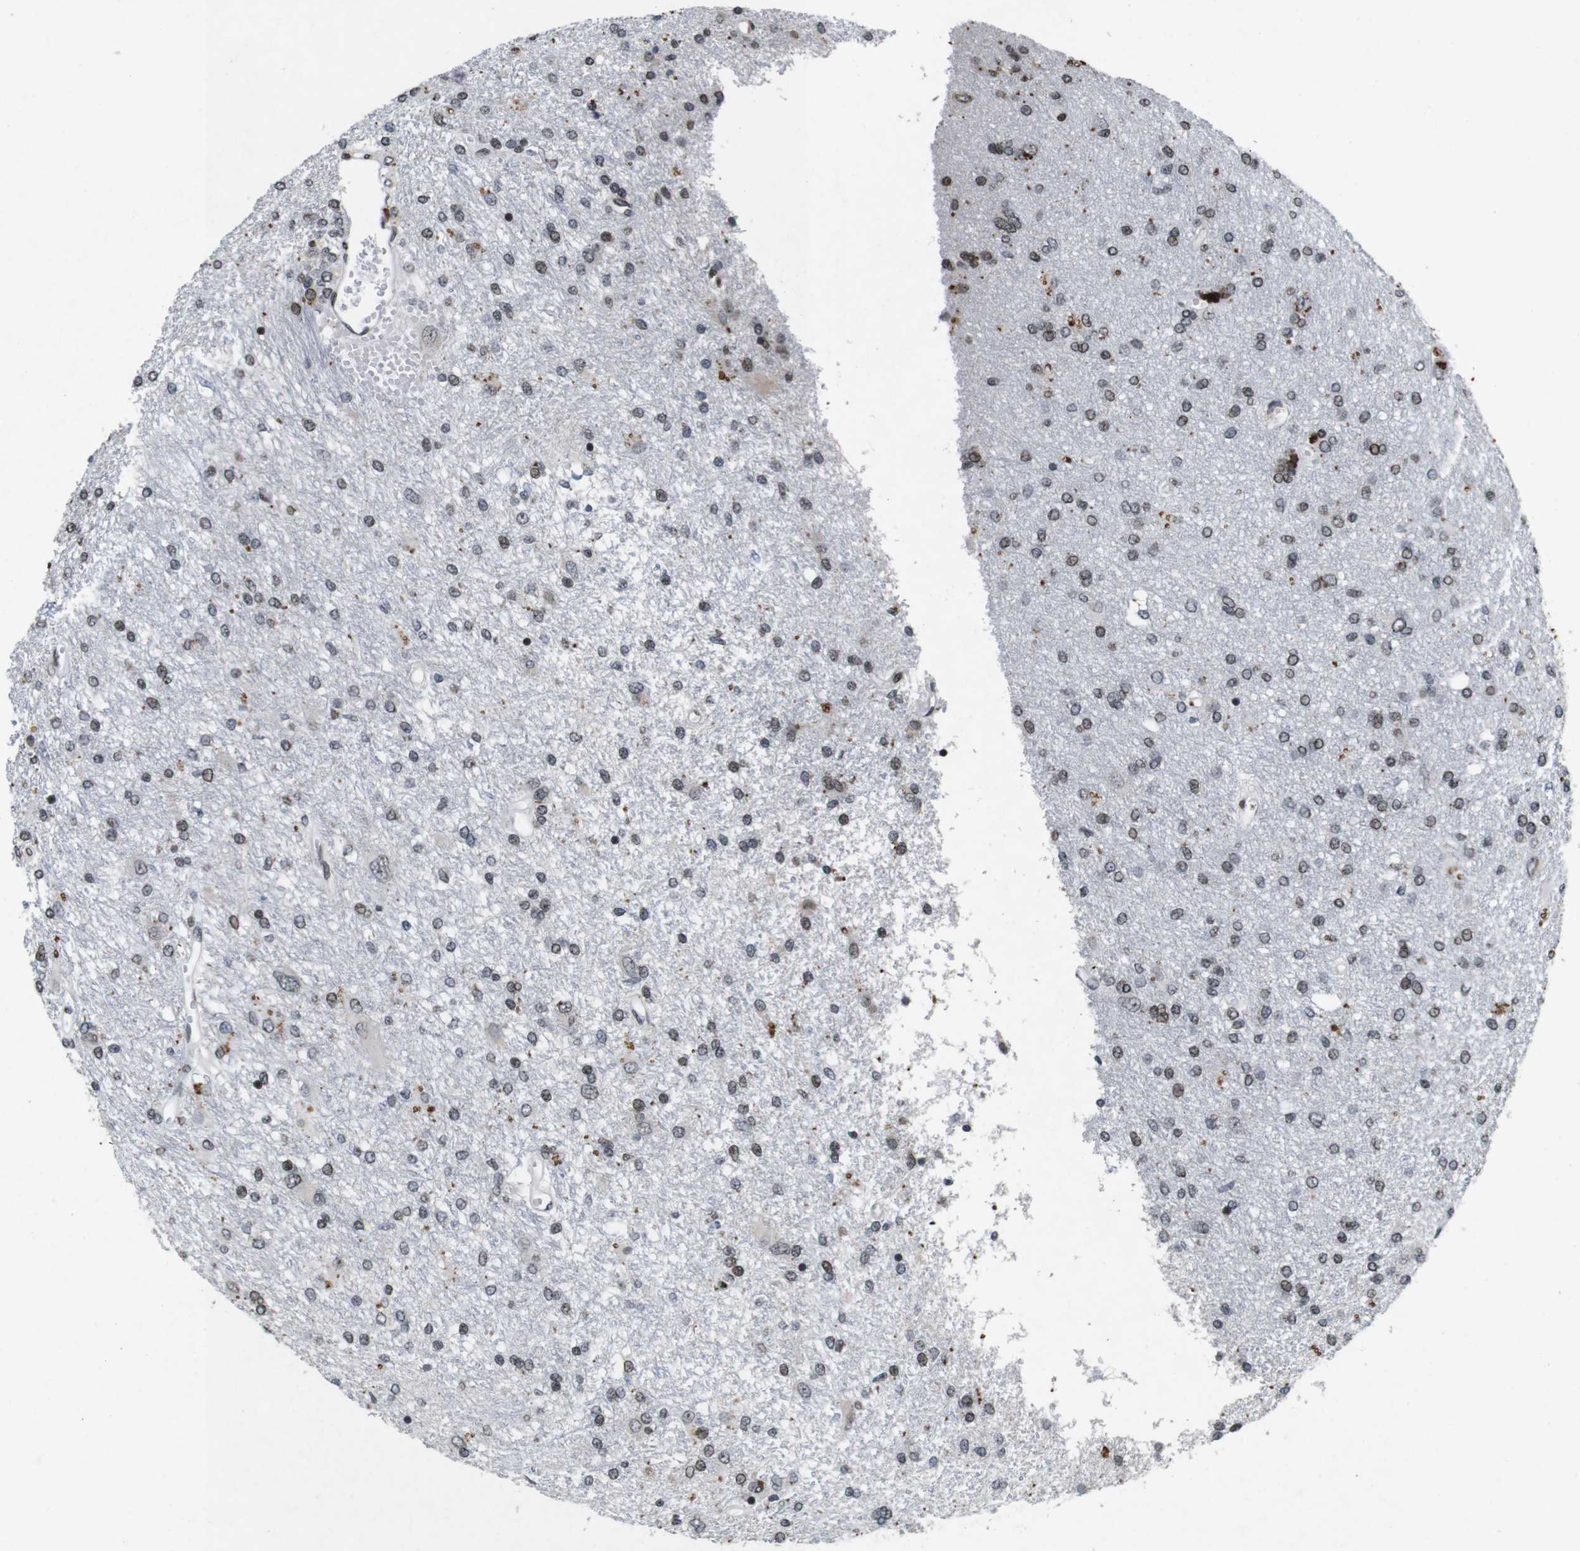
{"staining": {"intensity": "weak", "quantity": ">75%", "location": "nuclear"}, "tissue": "glioma", "cell_type": "Tumor cells", "image_type": "cancer", "snomed": [{"axis": "morphology", "description": "Glioma, malignant, High grade"}, {"axis": "topography", "description": "Brain"}], "caption": "The immunohistochemical stain labels weak nuclear staining in tumor cells of glioma tissue.", "gene": "MAGEH1", "patient": {"sex": "female", "age": 59}}